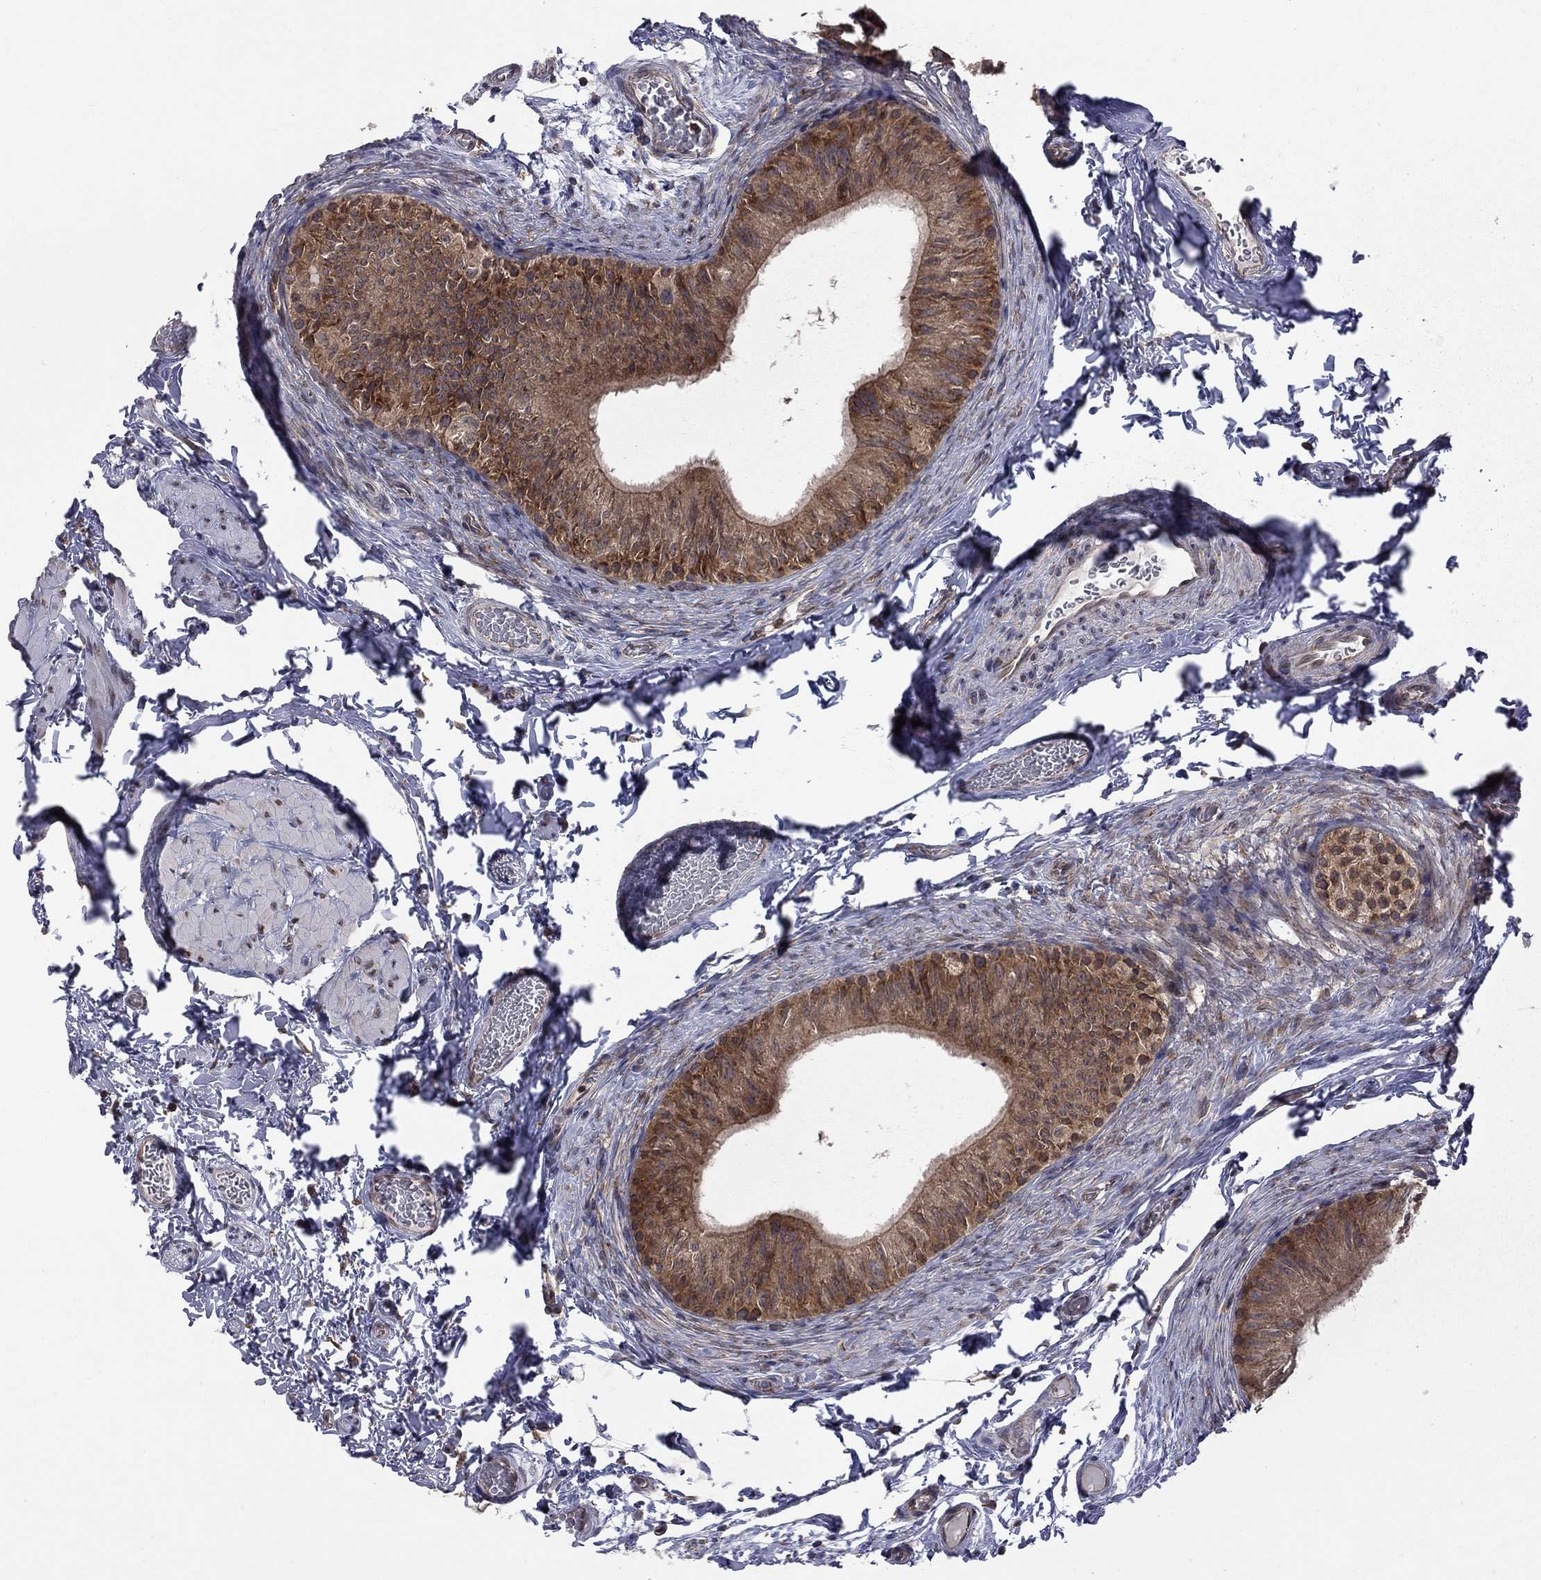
{"staining": {"intensity": "strong", "quantity": ">75%", "location": "cytoplasmic/membranous"}, "tissue": "epididymis", "cell_type": "Glandular cells", "image_type": "normal", "snomed": [{"axis": "morphology", "description": "Normal tissue, NOS"}, {"axis": "topography", "description": "Epididymis"}, {"axis": "topography", "description": "Vas deferens"}], "caption": "Immunohistochemistry (IHC) micrograph of unremarkable epididymis: human epididymis stained using immunohistochemistry (IHC) displays high levels of strong protein expression localized specifically in the cytoplasmic/membranous of glandular cells, appearing as a cytoplasmic/membranous brown color.", "gene": "NAA50", "patient": {"sex": "male", "age": 23}}